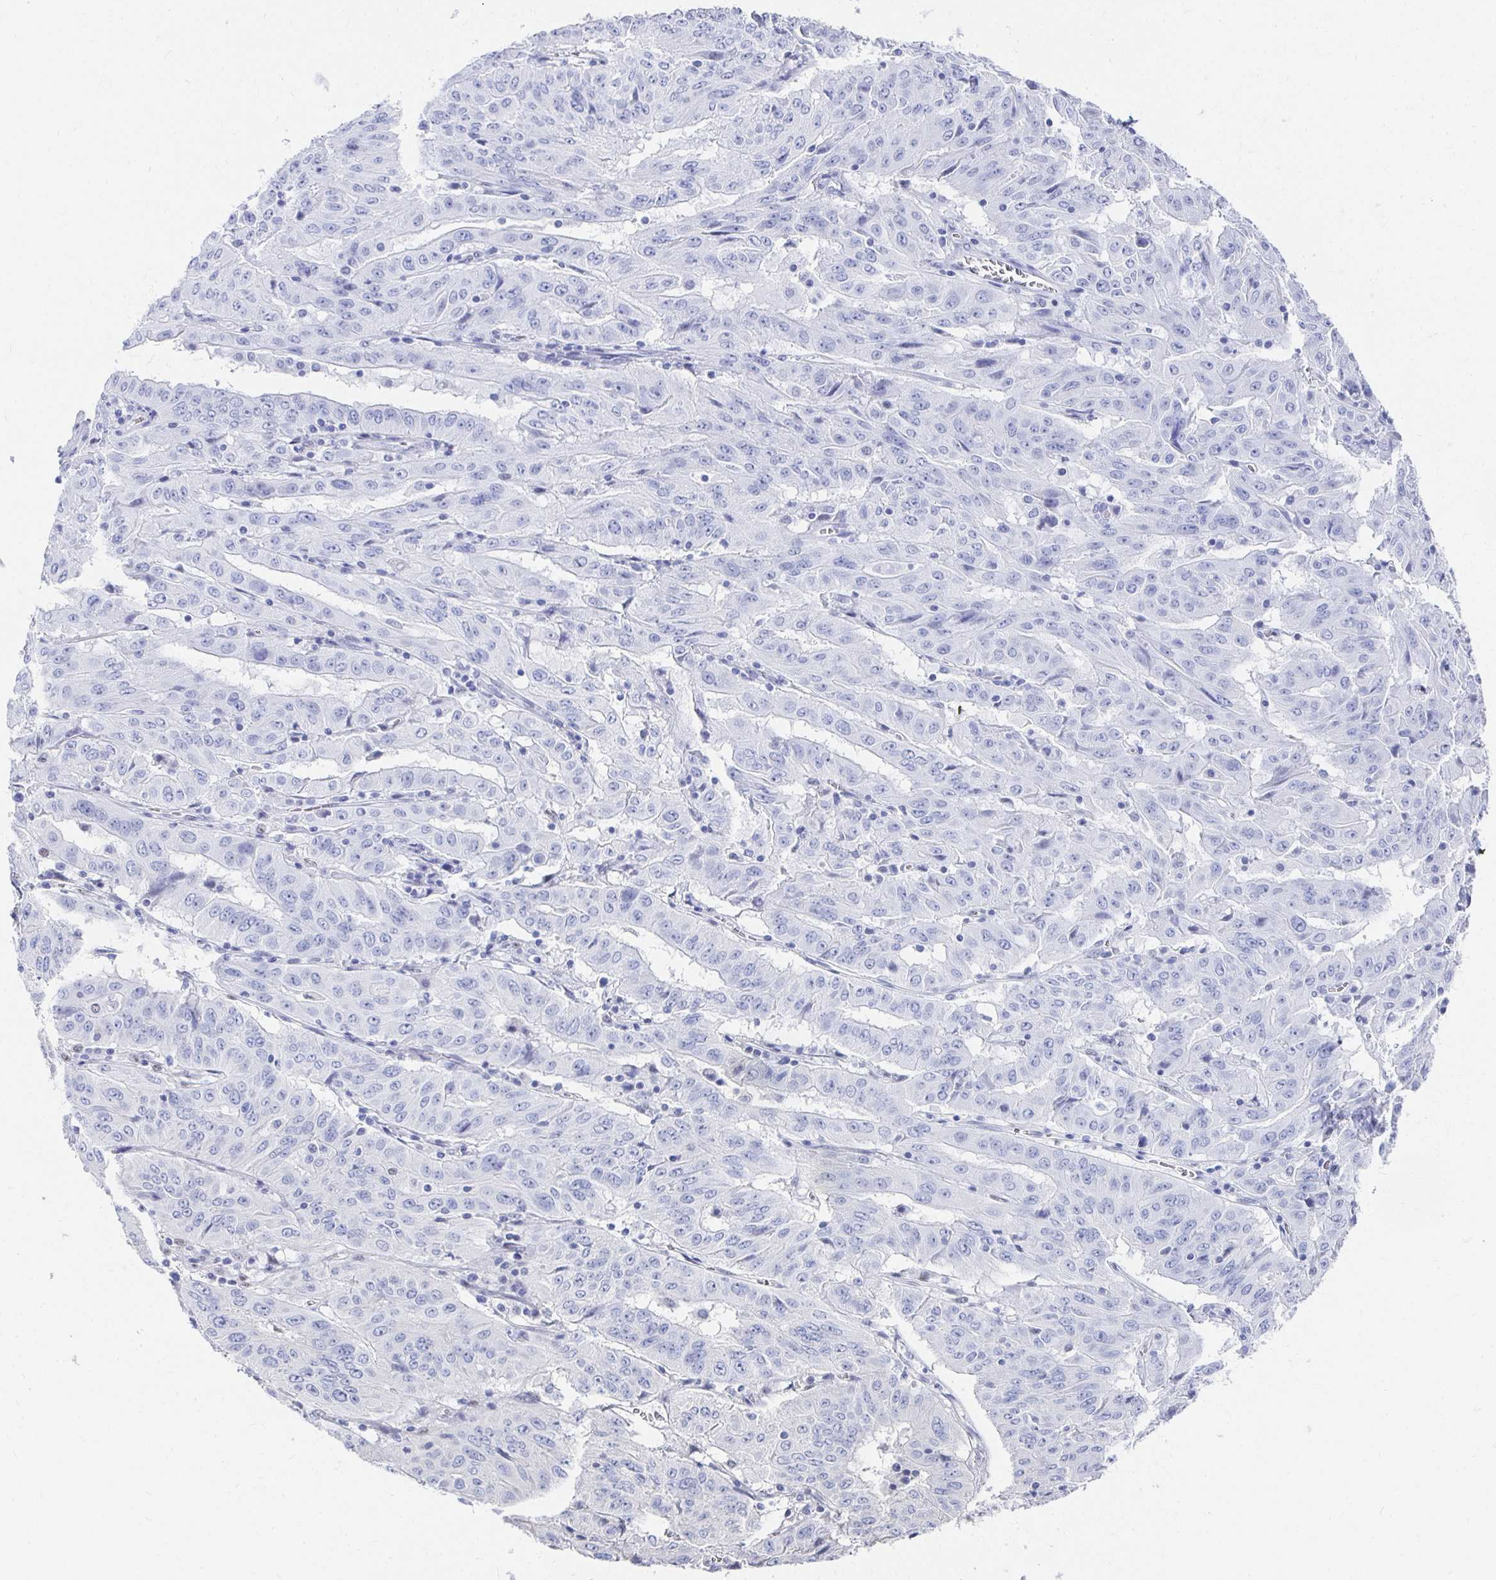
{"staining": {"intensity": "negative", "quantity": "none", "location": "none"}, "tissue": "pancreatic cancer", "cell_type": "Tumor cells", "image_type": "cancer", "snomed": [{"axis": "morphology", "description": "Adenocarcinoma, NOS"}, {"axis": "topography", "description": "Pancreas"}], "caption": "Immunohistochemistry micrograph of pancreatic cancer stained for a protein (brown), which reveals no staining in tumor cells.", "gene": "CLIC3", "patient": {"sex": "male", "age": 63}}